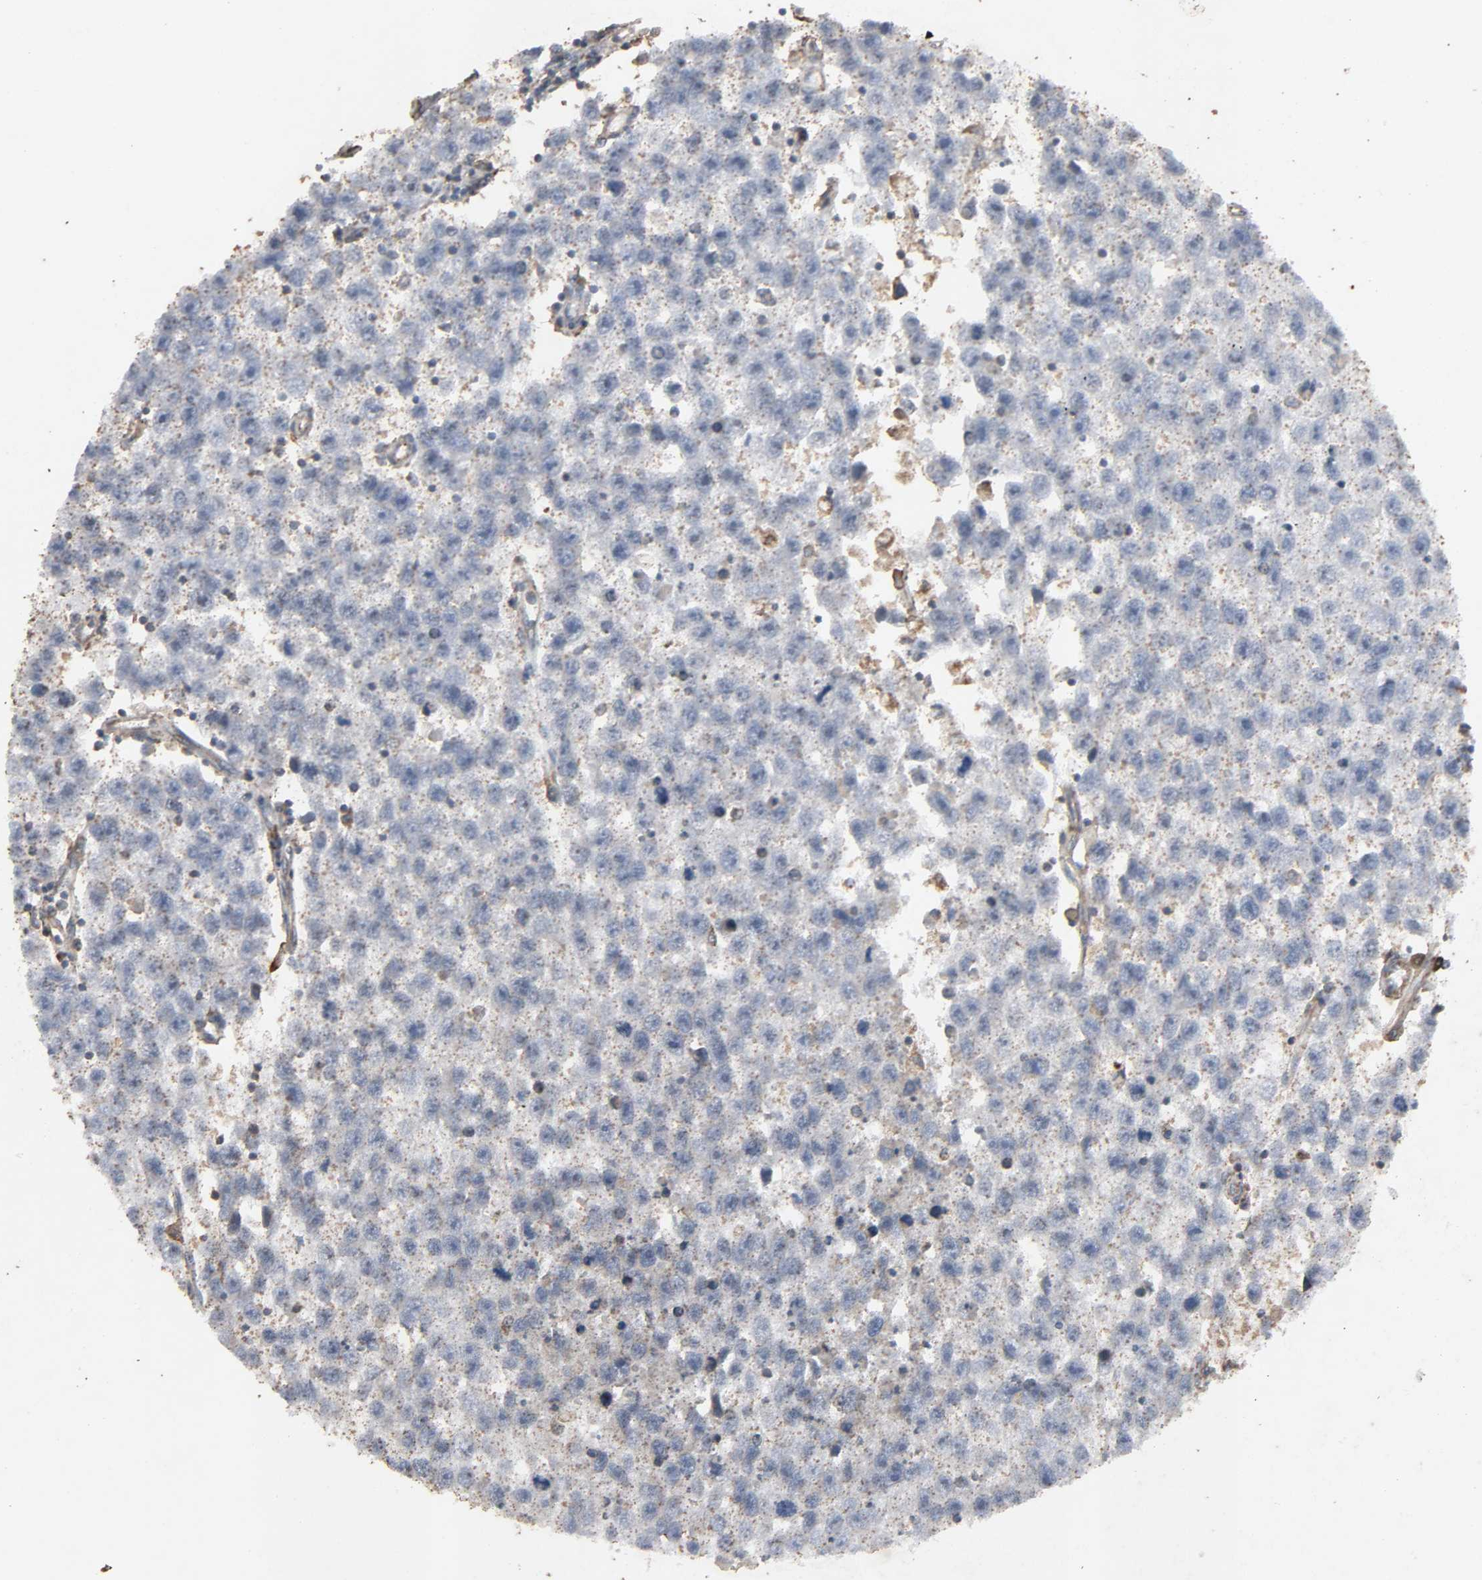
{"staining": {"intensity": "negative", "quantity": "none", "location": "none"}, "tissue": "testis cancer", "cell_type": "Tumor cells", "image_type": "cancer", "snomed": [{"axis": "morphology", "description": "Seminoma, NOS"}, {"axis": "topography", "description": "Testis"}], "caption": "High power microscopy image of an IHC image of testis cancer (seminoma), revealing no significant staining in tumor cells.", "gene": "ADCY4", "patient": {"sex": "male", "age": 33}}